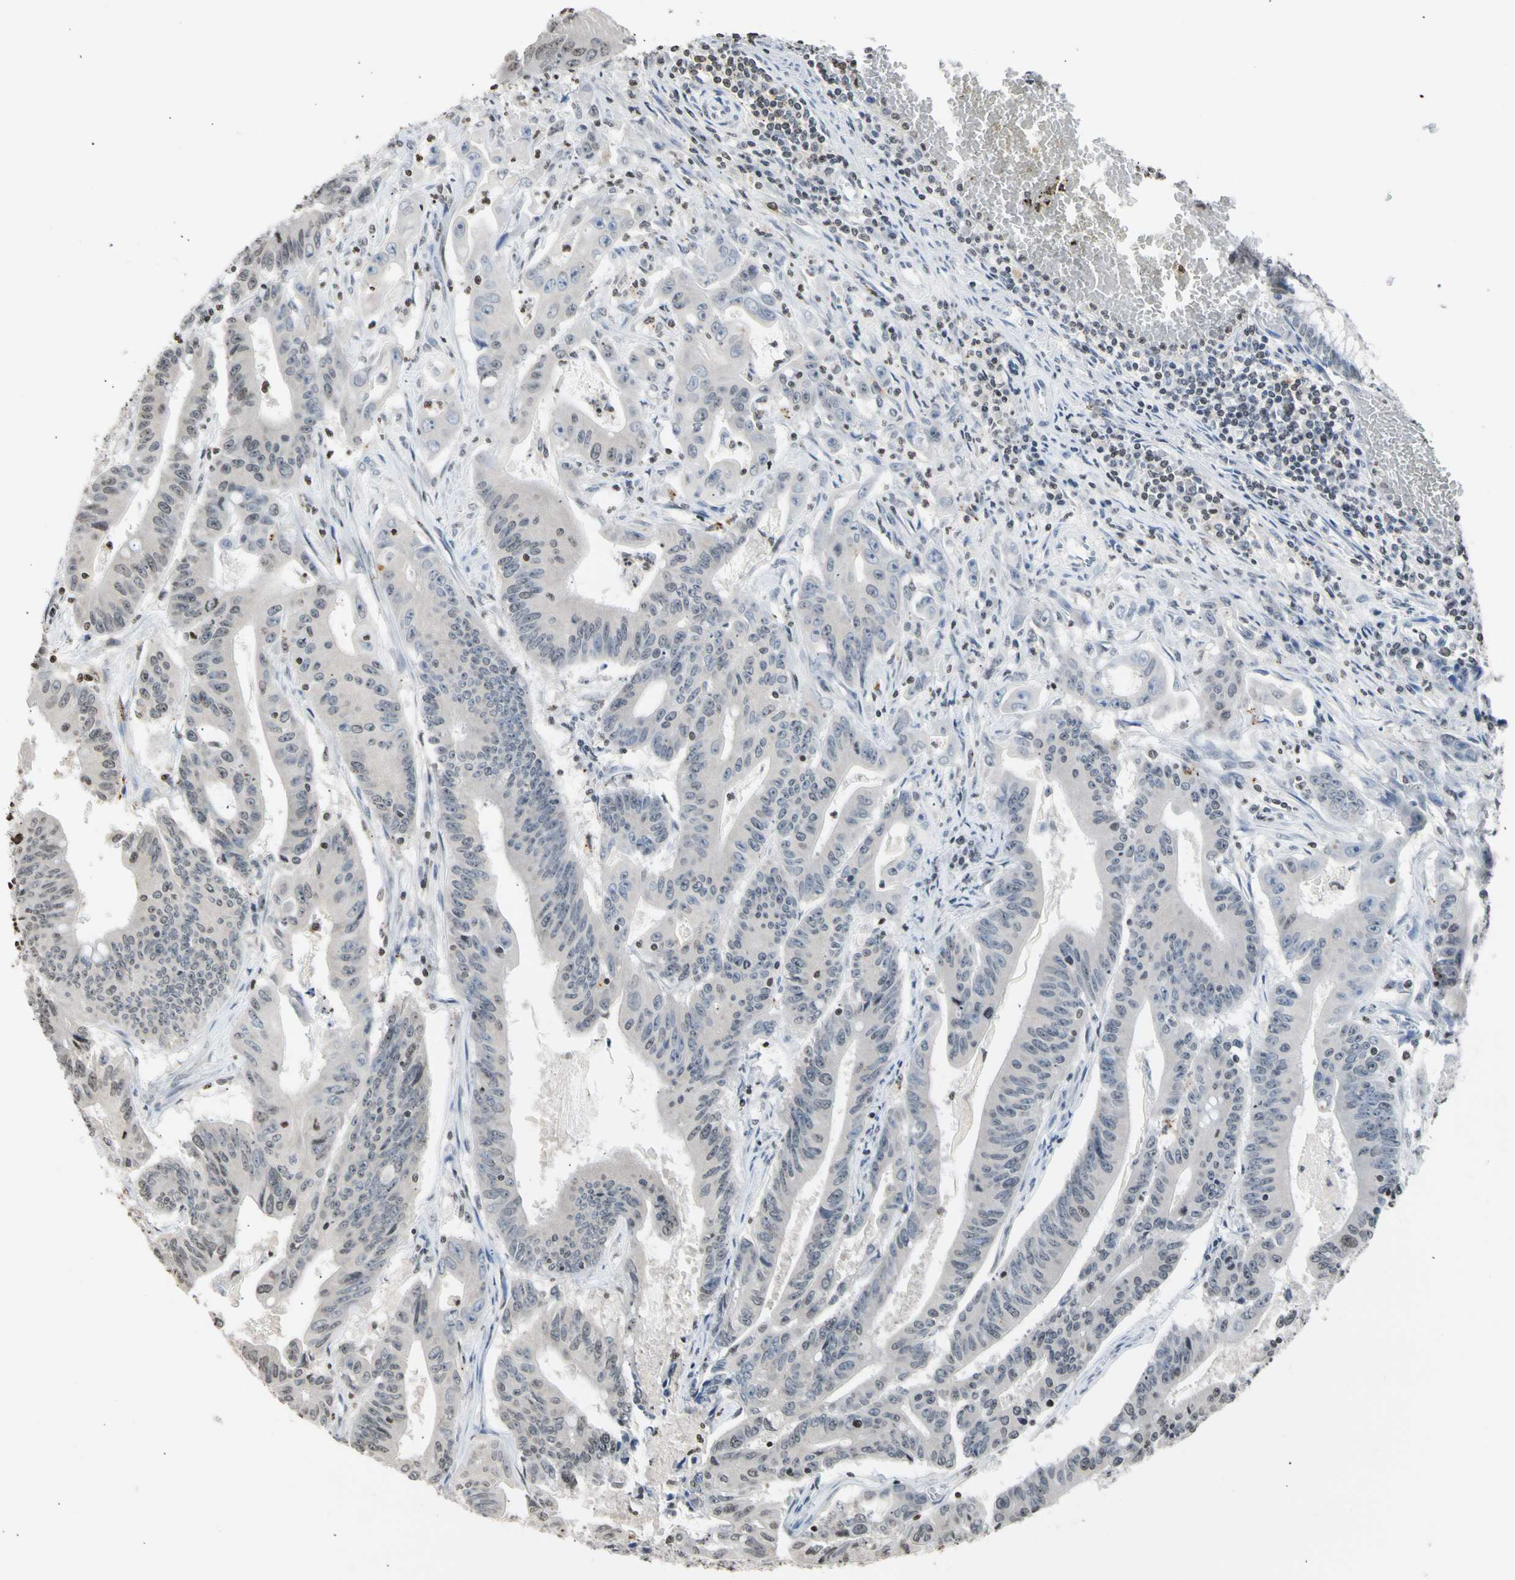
{"staining": {"intensity": "negative", "quantity": "none", "location": "none"}, "tissue": "colorectal cancer", "cell_type": "Tumor cells", "image_type": "cancer", "snomed": [{"axis": "morphology", "description": "Adenocarcinoma, NOS"}, {"axis": "topography", "description": "Colon"}], "caption": "Immunohistochemistry (IHC) of colorectal cancer (adenocarcinoma) demonstrates no positivity in tumor cells.", "gene": "GPX4", "patient": {"sex": "male", "age": 45}}